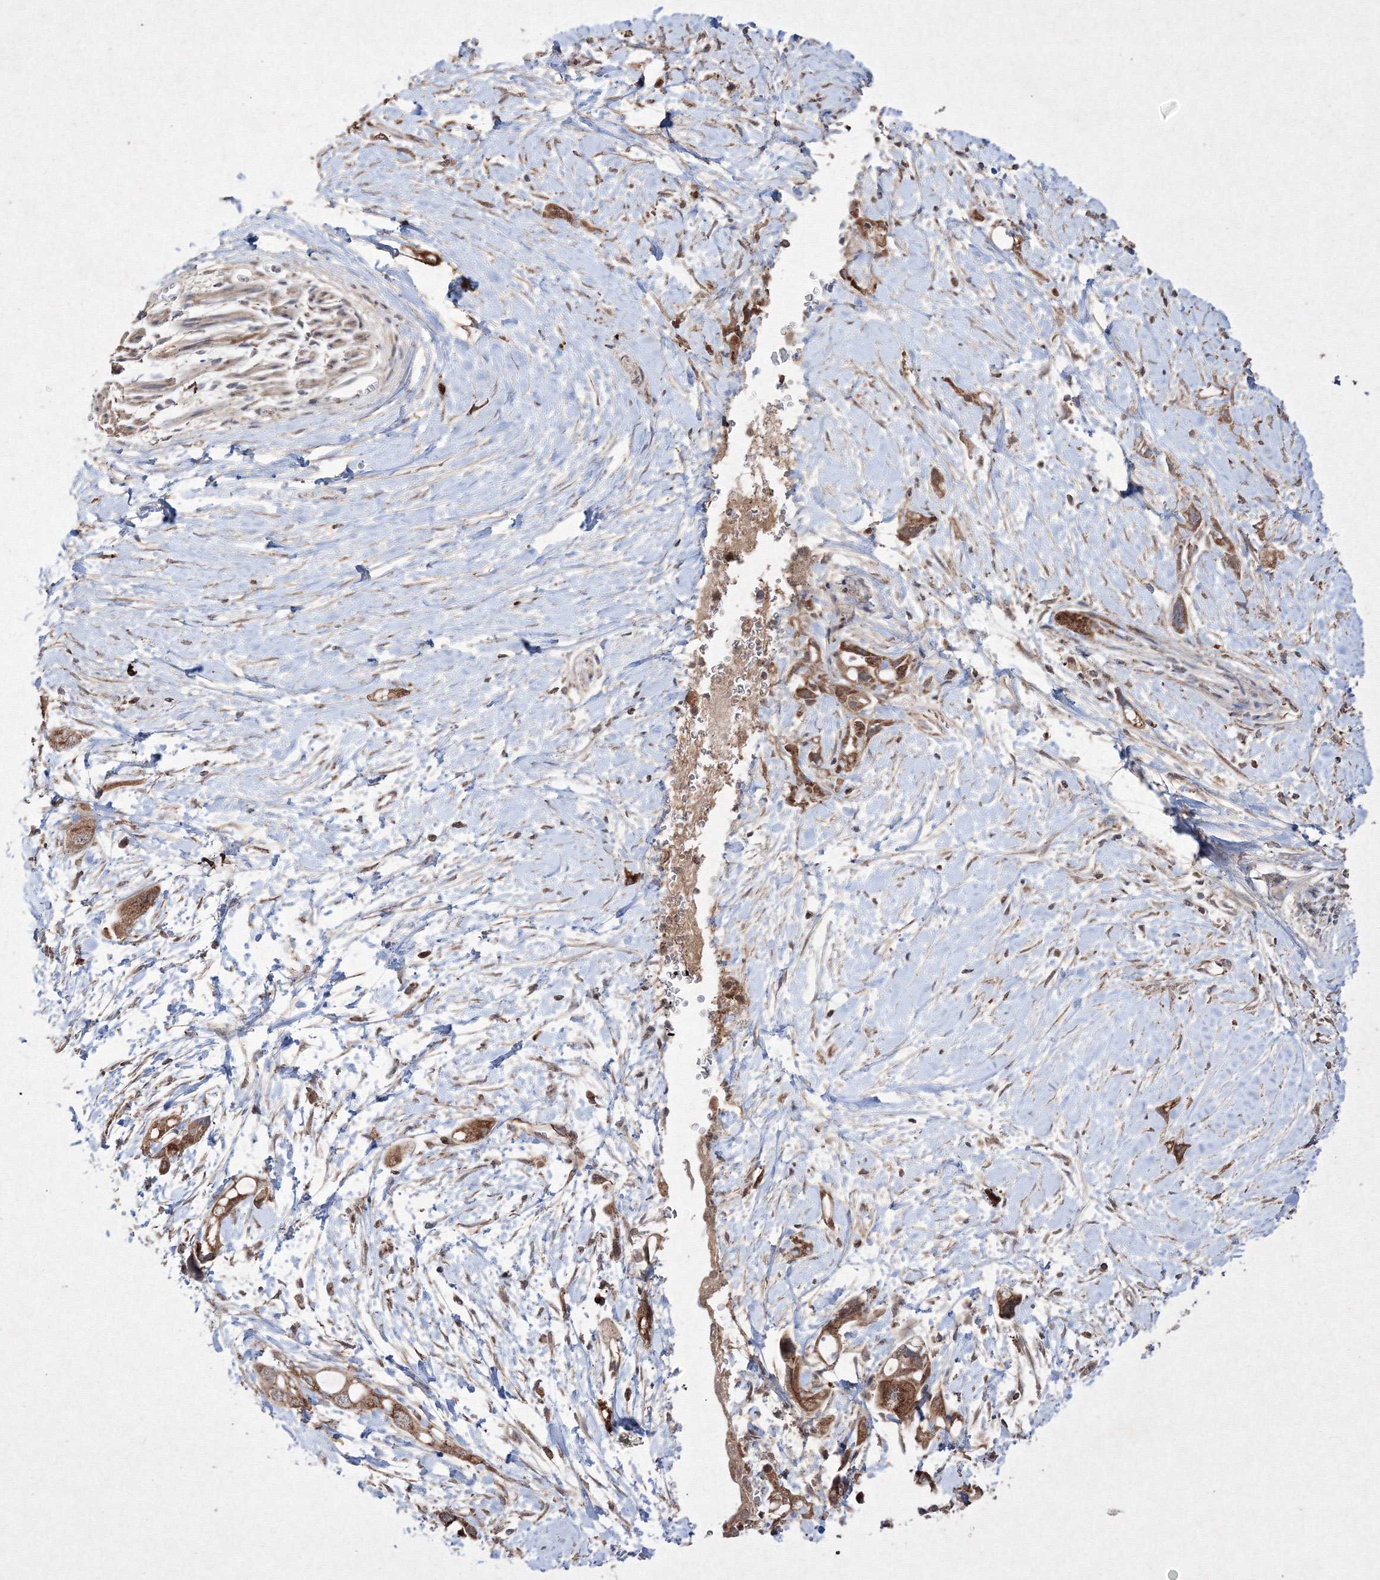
{"staining": {"intensity": "moderate", "quantity": ">75%", "location": "cytoplasmic/membranous"}, "tissue": "pancreatic cancer", "cell_type": "Tumor cells", "image_type": "cancer", "snomed": [{"axis": "morphology", "description": "Adenocarcinoma, NOS"}, {"axis": "topography", "description": "Pancreas"}], "caption": "A brown stain labels moderate cytoplasmic/membranous expression of a protein in human pancreatic cancer tumor cells.", "gene": "GRSF1", "patient": {"sex": "female", "age": 56}}